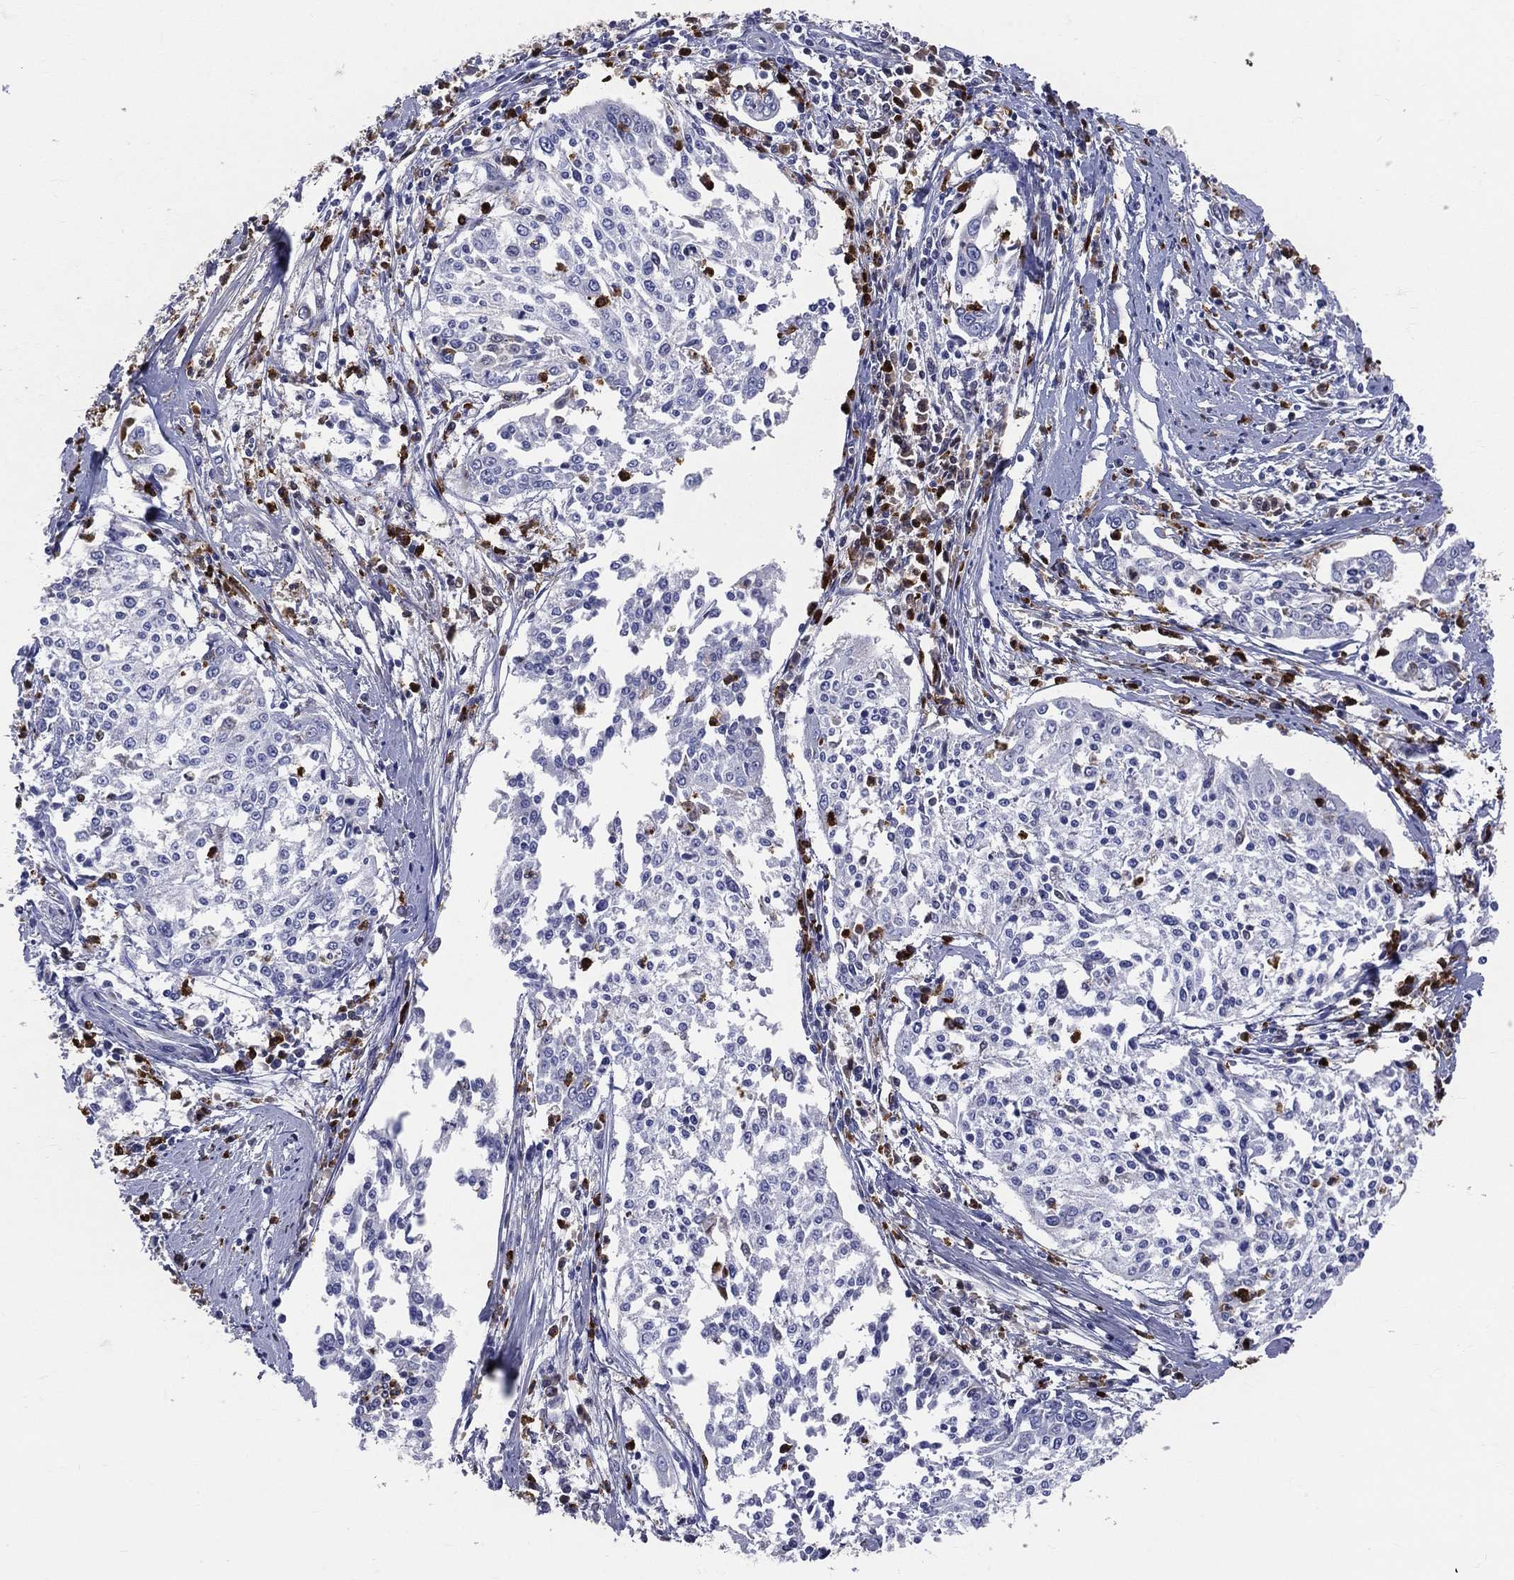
{"staining": {"intensity": "negative", "quantity": "none", "location": "none"}, "tissue": "cervical cancer", "cell_type": "Tumor cells", "image_type": "cancer", "snomed": [{"axis": "morphology", "description": "Squamous cell carcinoma, NOS"}, {"axis": "topography", "description": "Cervix"}], "caption": "Tumor cells show no significant protein positivity in cervical cancer (squamous cell carcinoma).", "gene": "PGLYRP1", "patient": {"sex": "female", "age": 41}}